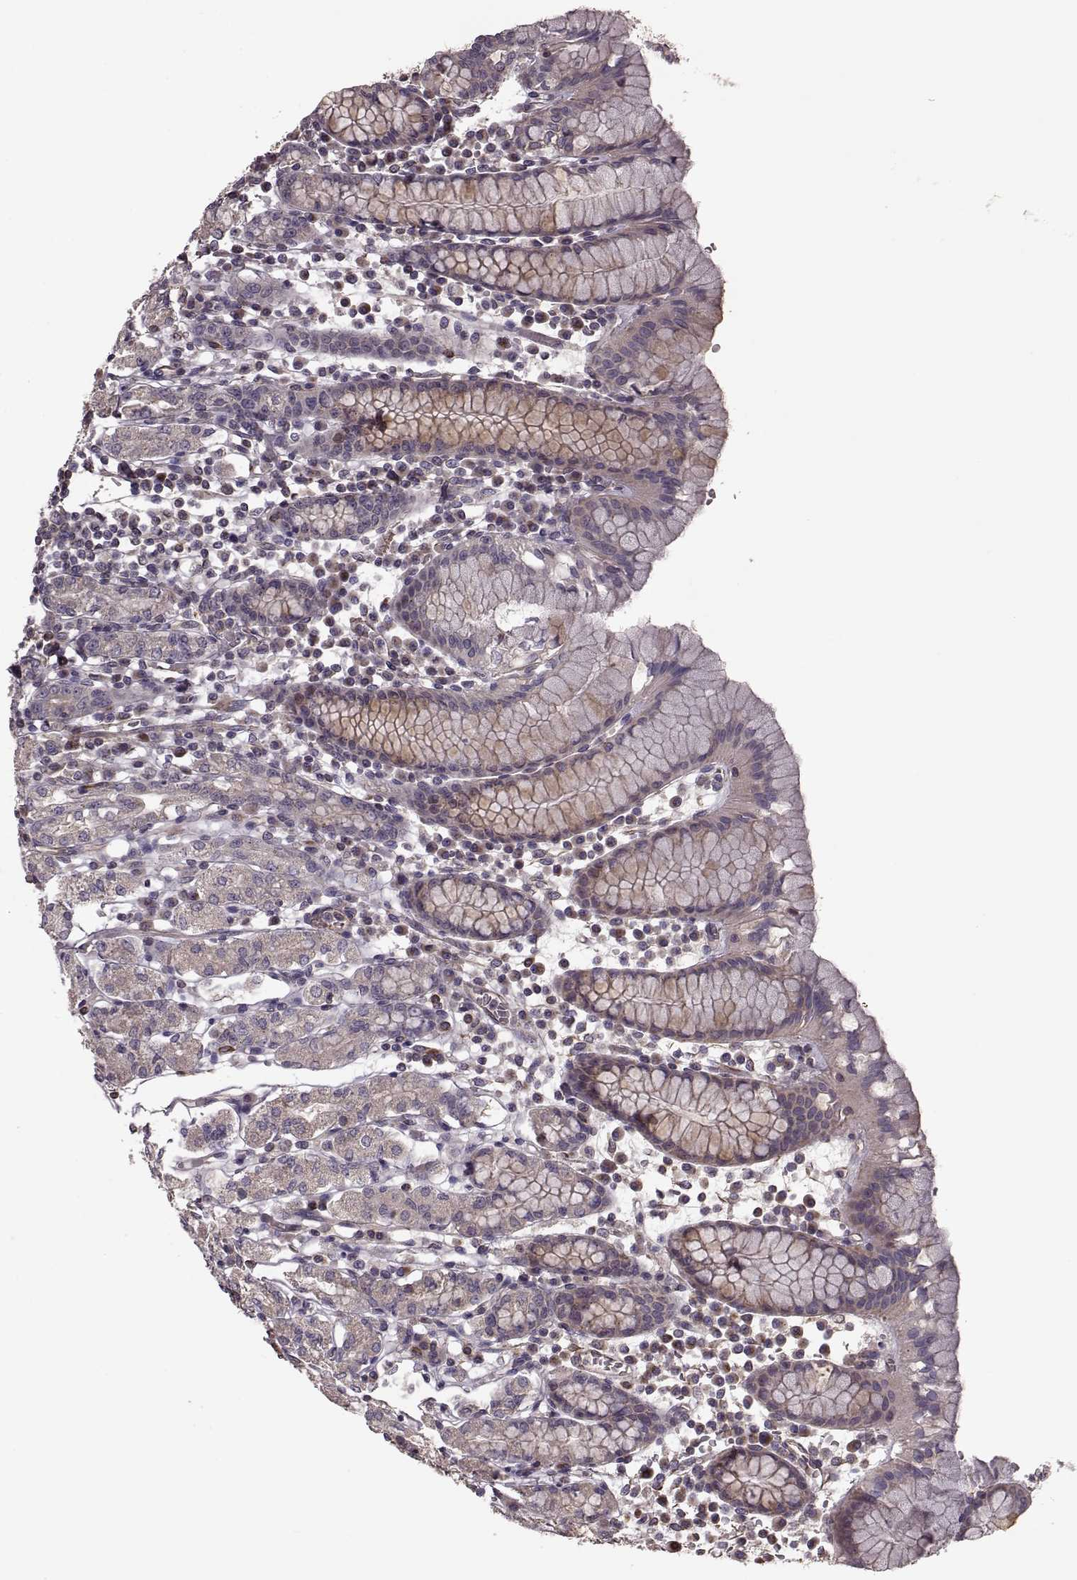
{"staining": {"intensity": "weak", "quantity": "<25%", "location": "cytoplasmic/membranous"}, "tissue": "stomach", "cell_type": "Glandular cells", "image_type": "normal", "snomed": [{"axis": "morphology", "description": "Normal tissue, NOS"}, {"axis": "topography", "description": "Stomach, upper"}, {"axis": "topography", "description": "Stomach"}], "caption": "Glandular cells are negative for protein expression in normal human stomach. Brightfield microscopy of IHC stained with DAB (3,3'-diaminobenzidine) (brown) and hematoxylin (blue), captured at high magnification.", "gene": "NTF3", "patient": {"sex": "male", "age": 62}}